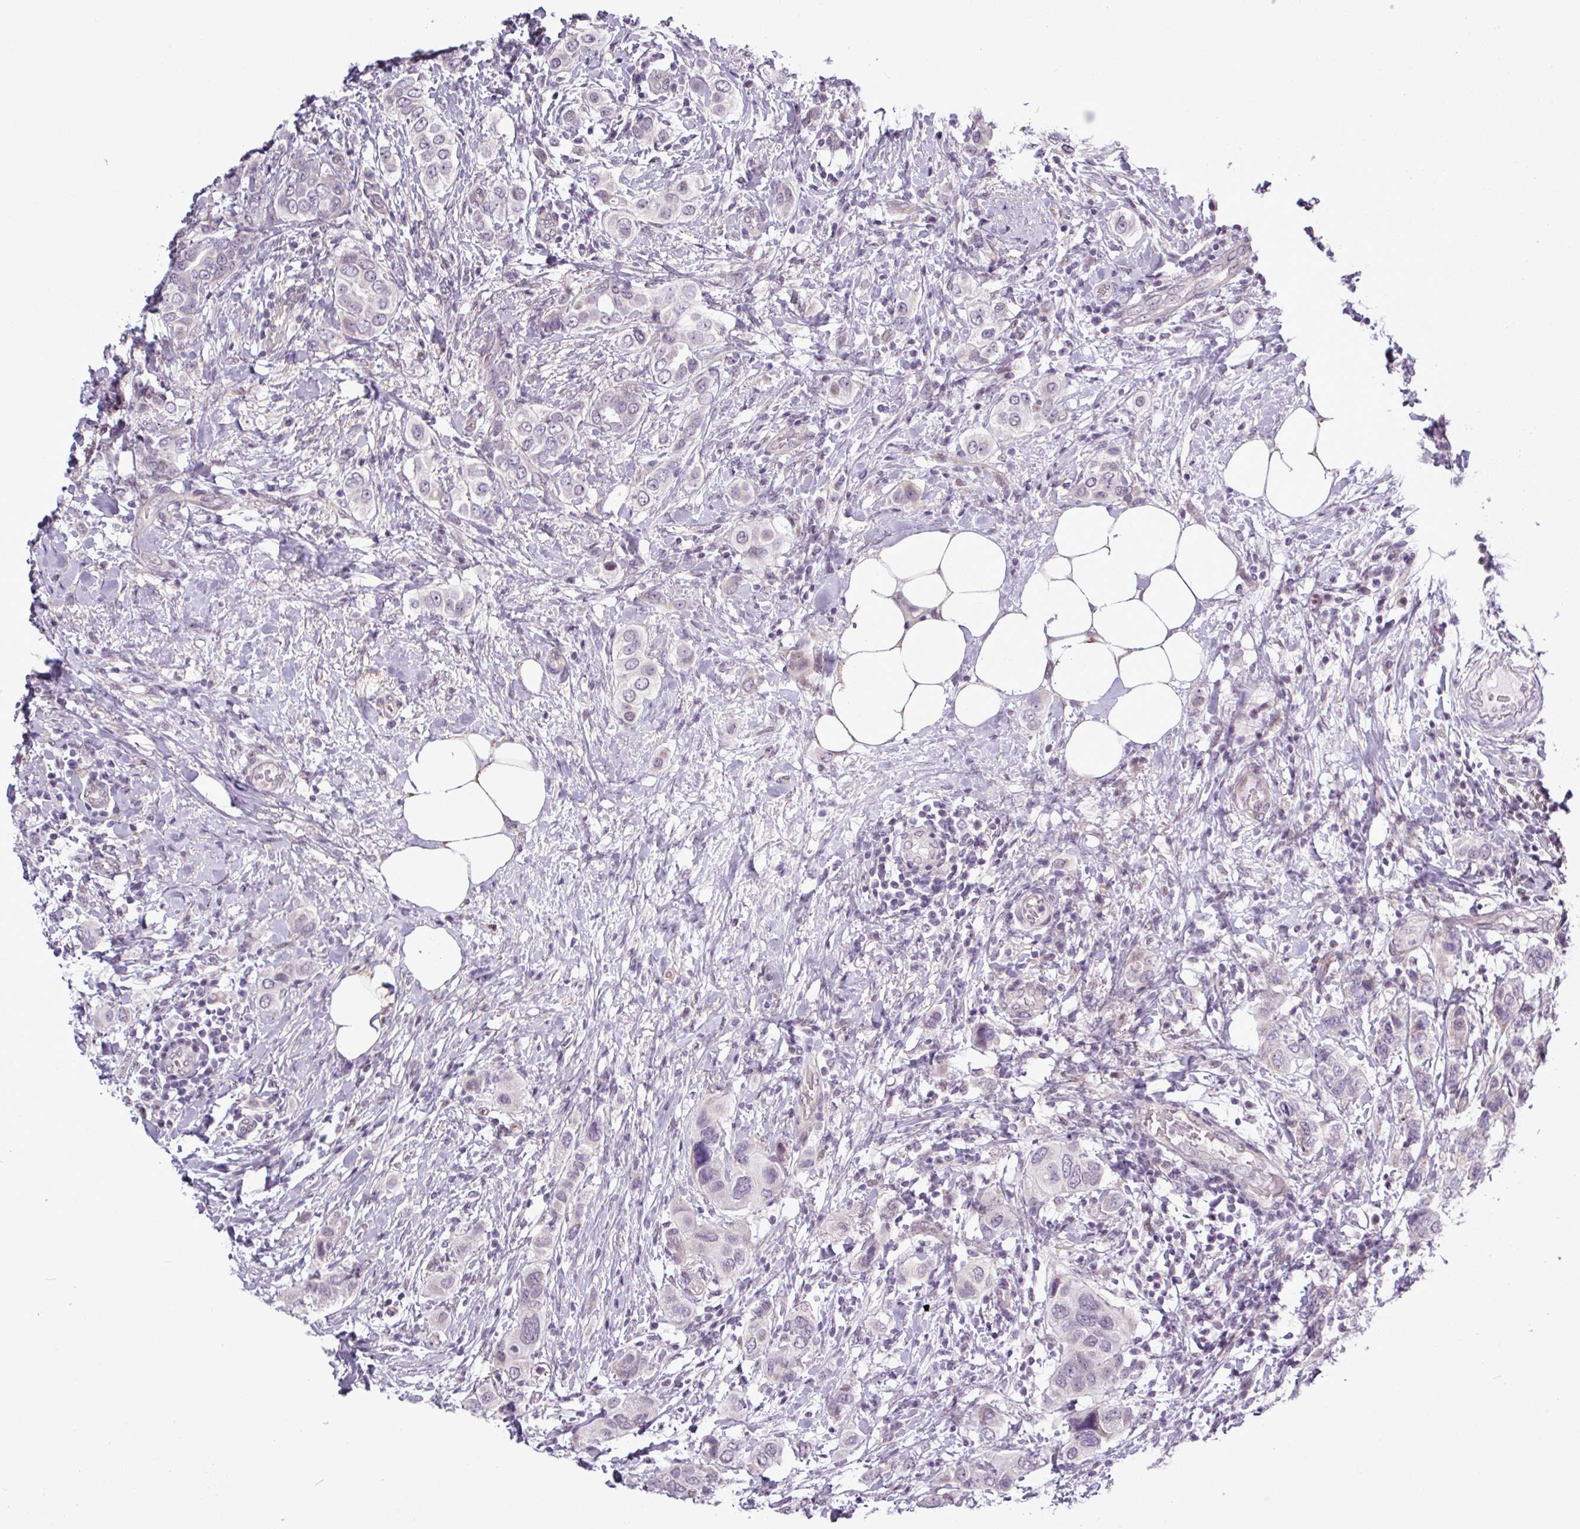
{"staining": {"intensity": "negative", "quantity": "none", "location": "none"}, "tissue": "breast cancer", "cell_type": "Tumor cells", "image_type": "cancer", "snomed": [{"axis": "morphology", "description": "Lobular carcinoma"}, {"axis": "topography", "description": "Breast"}], "caption": "Protein analysis of breast lobular carcinoma displays no significant positivity in tumor cells.", "gene": "GPT2", "patient": {"sex": "female", "age": 51}}